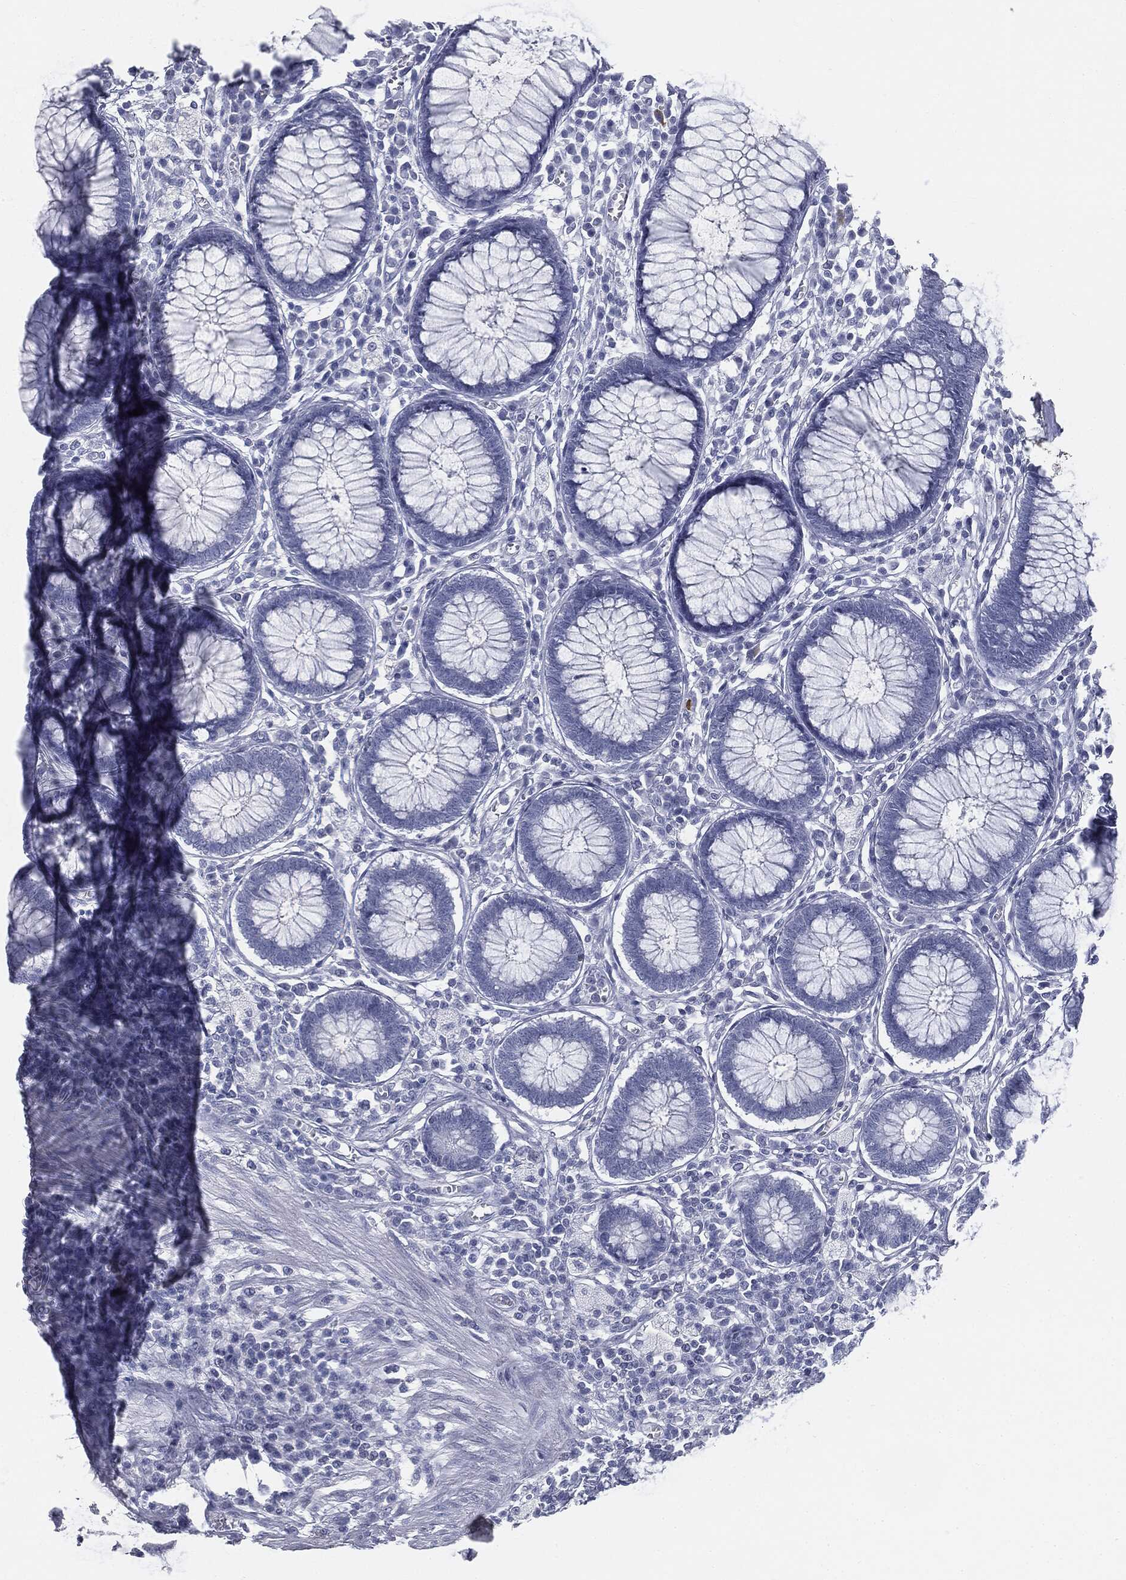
{"staining": {"intensity": "negative", "quantity": "none", "location": "none"}, "tissue": "colon", "cell_type": "Endothelial cells", "image_type": "normal", "snomed": [{"axis": "morphology", "description": "Normal tissue, NOS"}, {"axis": "topography", "description": "Colon"}], "caption": "Image shows no significant protein expression in endothelial cells of normal colon. (Brightfield microscopy of DAB (3,3'-diaminobenzidine) immunohistochemistry (IHC) at high magnification).", "gene": "TPO", "patient": {"sex": "male", "age": 65}}